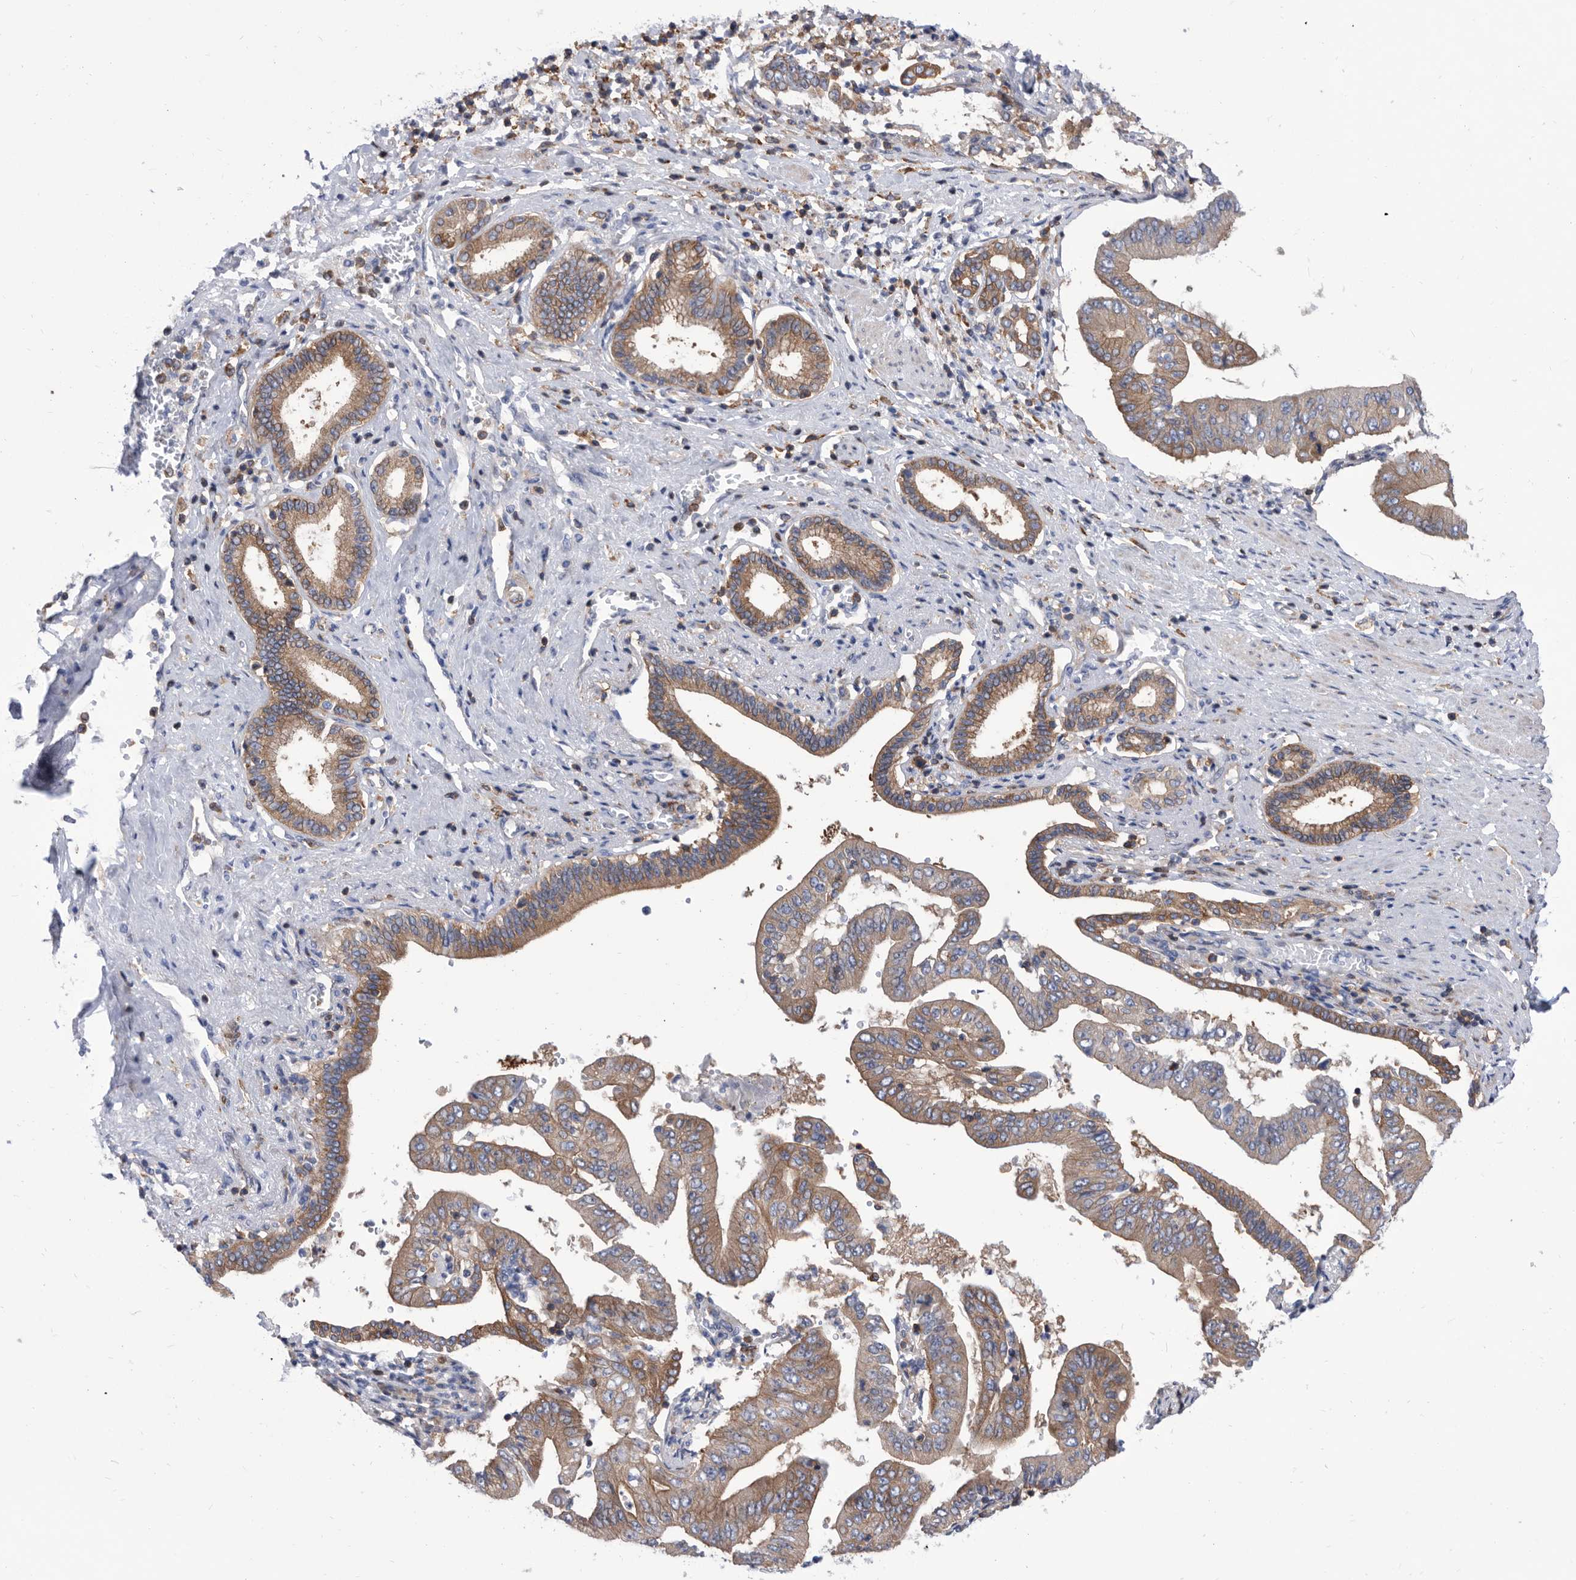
{"staining": {"intensity": "moderate", "quantity": ">75%", "location": "cytoplasmic/membranous"}, "tissue": "pancreatic cancer", "cell_type": "Tumor cells", "image_type": "cancer", "snomed": [{"axis": "morphology", "description": "Adenocarcinoma, NOS"}, {"axis": "topography", "description": "Pancreas"}], "caption": "IHC photomicrograph of neoplastic tissue: human pancreatic adenocarcinoma stained using immunohistochemistry exhibits medium levels of moderate protein expression localized specifically in the cytoplasmic/membranous of tumor cells, appearing as a cytoplasmic/membranous brown color.", "gene": "SMG7", "patient": {"sex": "female", "age": 77}}